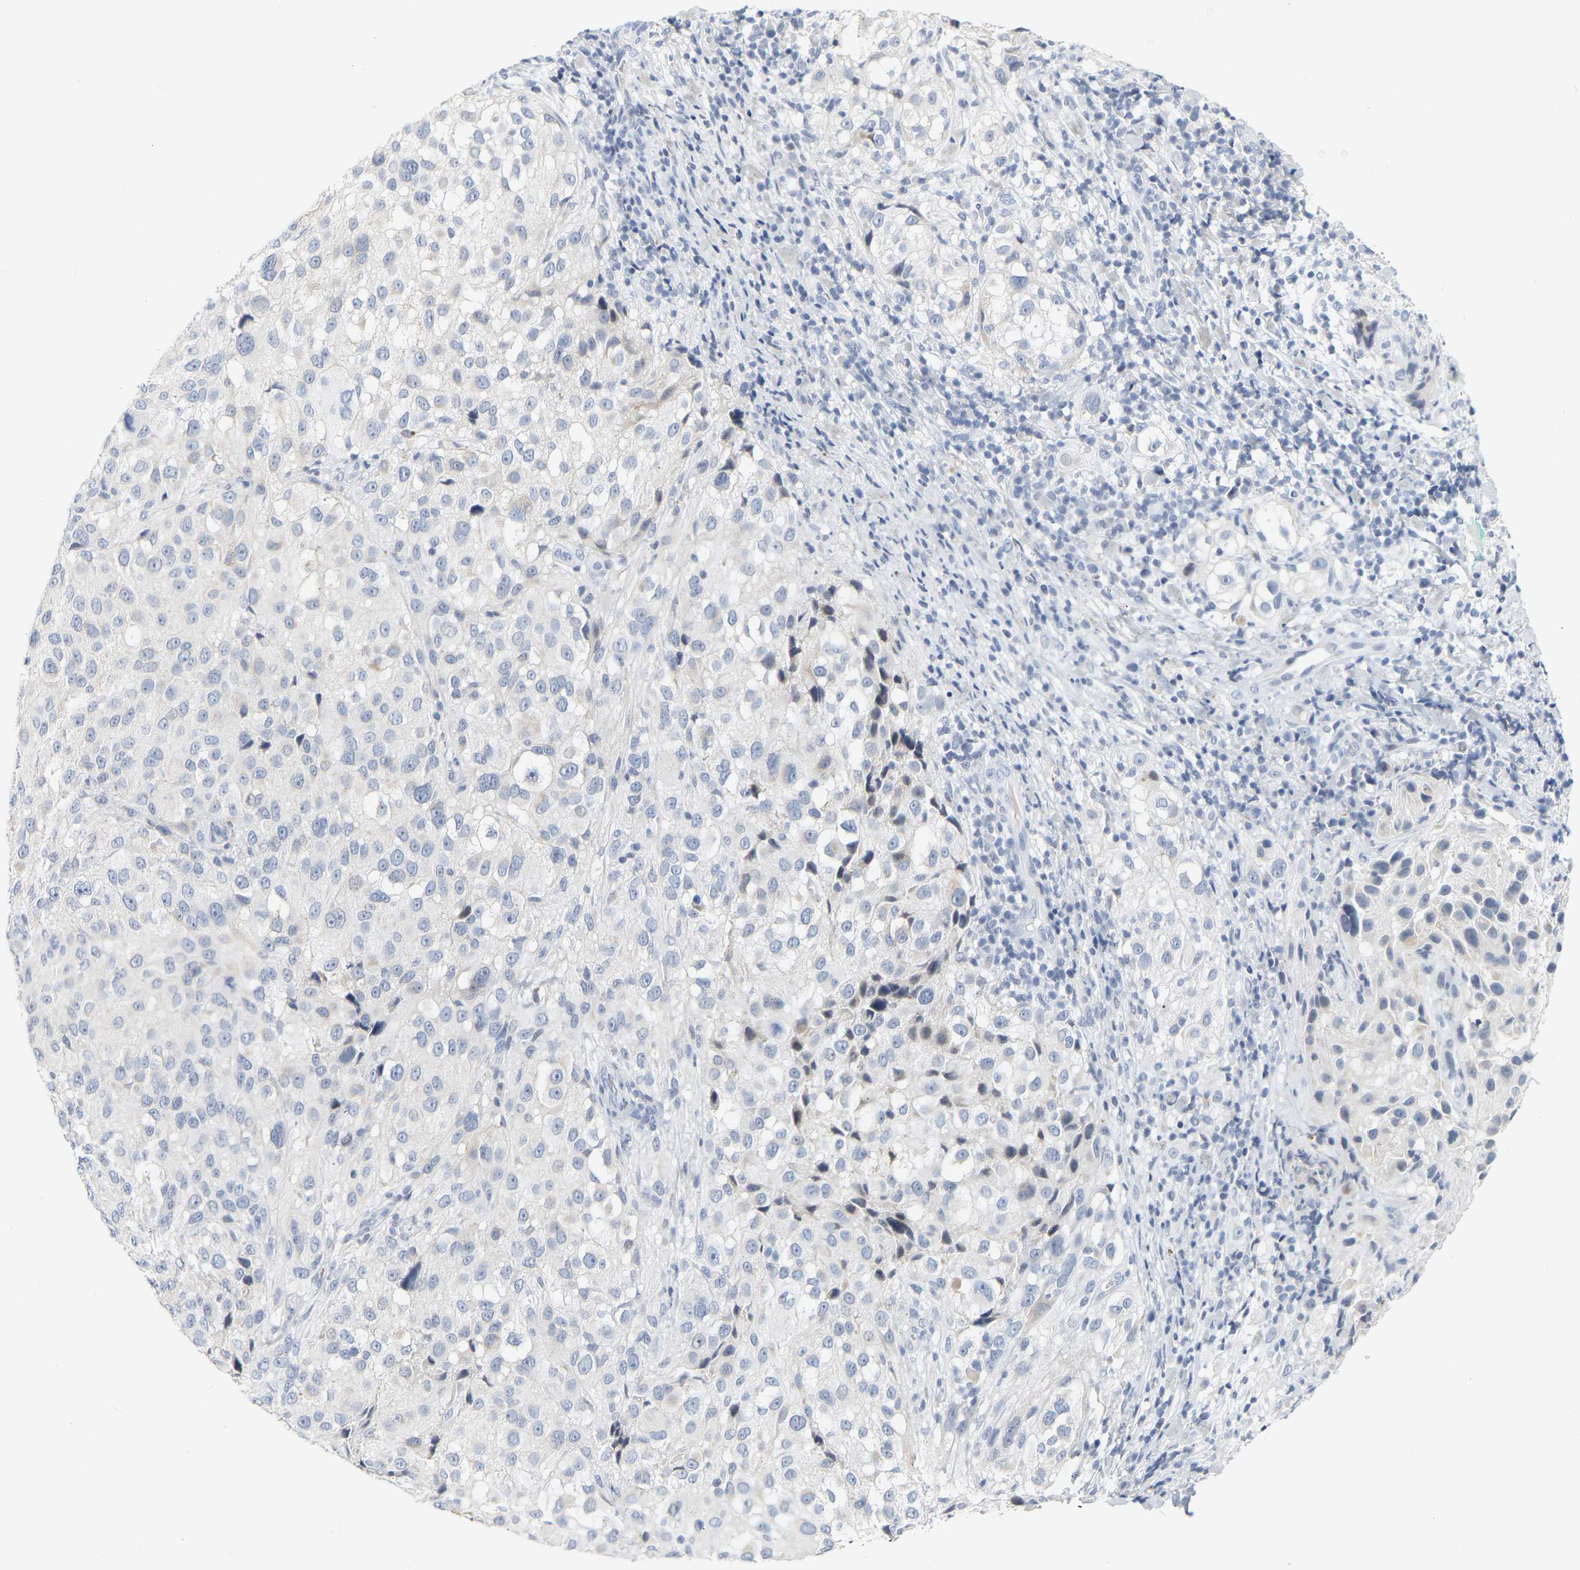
{"staining": {"intensity": "negative", "quantity": "none", "location": "none"}, "tissue": "melanoma", "cell_type": "Tumor cells", "image_type": "cancer", "snomed": [{"axis": "morphology", "description": "Necrosis, NOS"}, {"axis": "morphology", "description": "Malignant melanoma, NOS"}, {"axis": "topography", "description": "Skin"}], "caption": "IHC histopathology image of human melanoma stained for a protein (brown), which exhibits no staining in tumor cells.", "gene": "KRT76", "patient": {"sex": "female", "age": 87}}